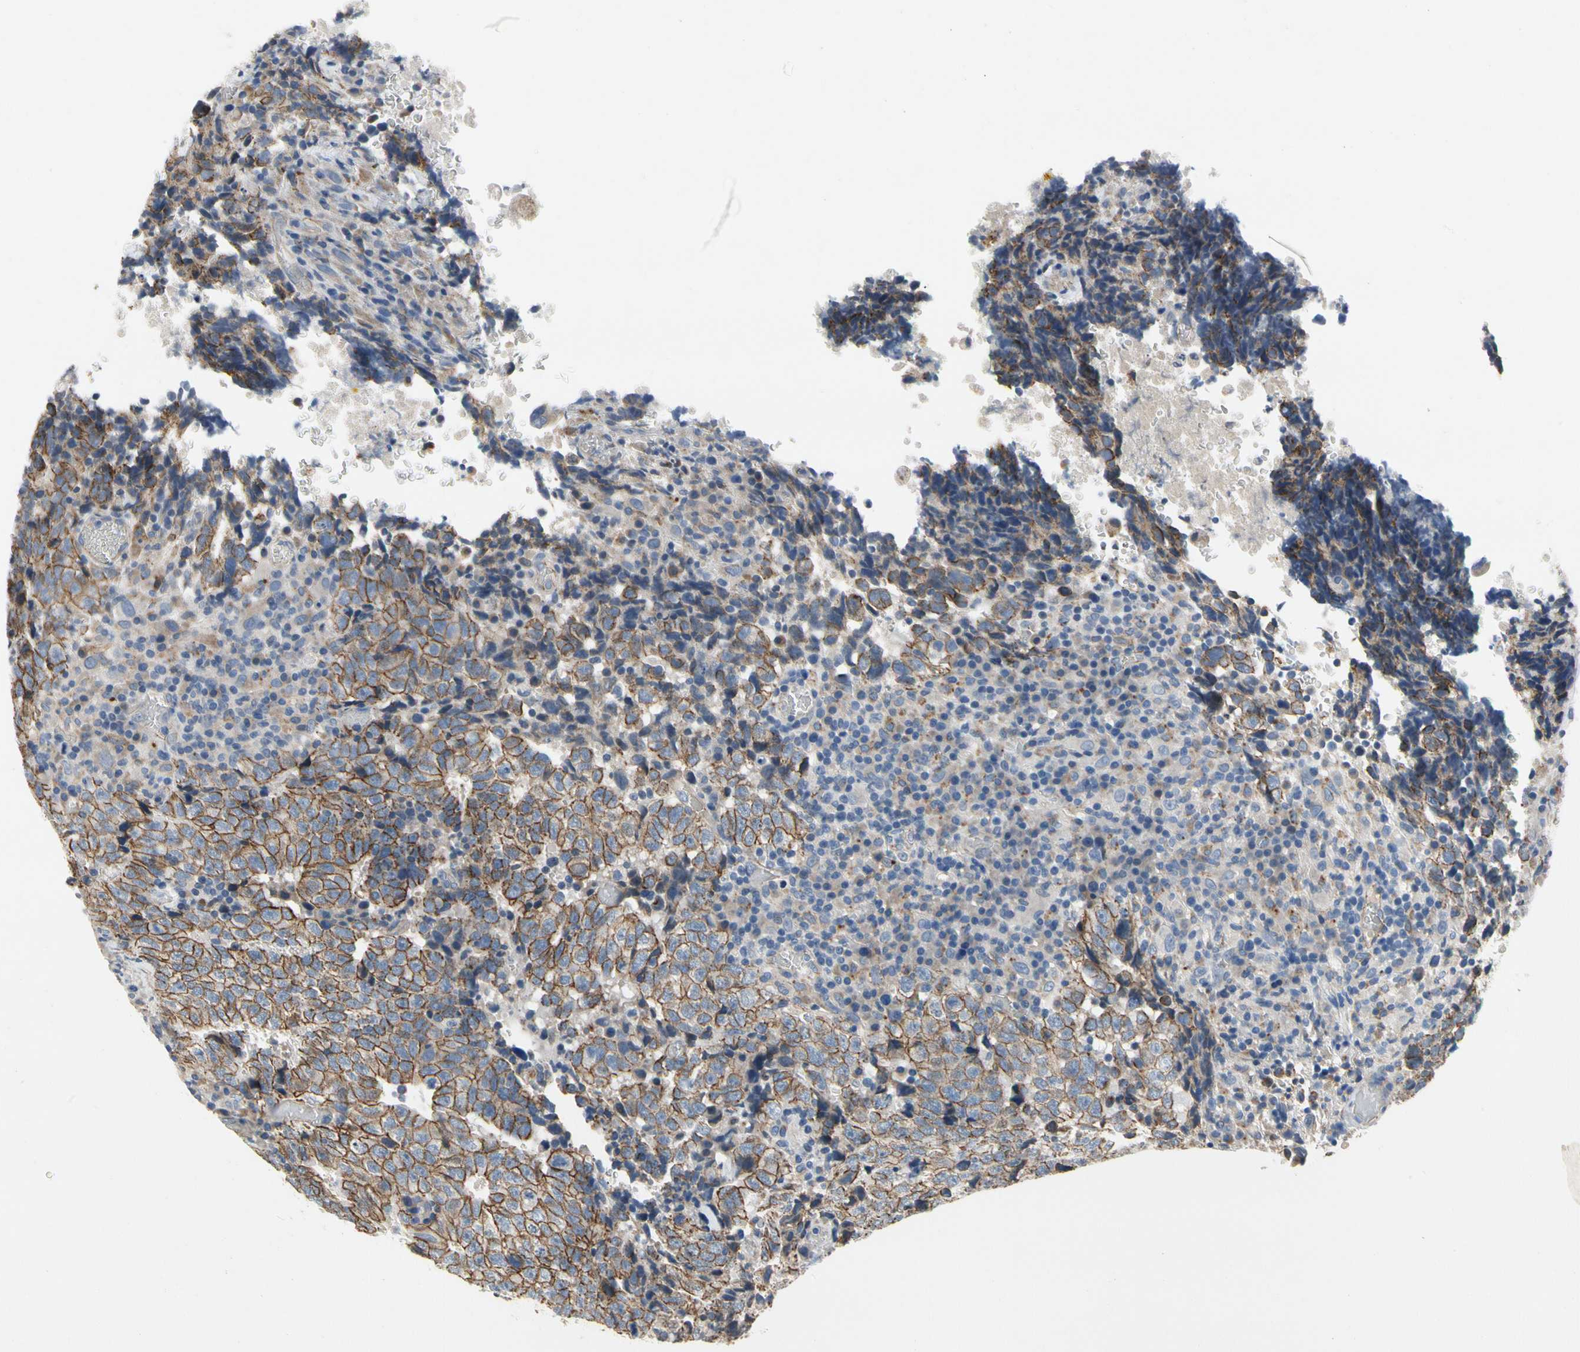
{"staining": {"intensity": "moderate", "quantity": "25%-75%", "location": "cytoplasmic/membranous"}, "tissue": "testis cancer", "cell_type": "Tumor cells", "image_type": "cancer", "snomed": [{"axis": "morphology", "description": "Necrosis, NOS"}, {"axis": "morphology", "description": "Carcinoma, Embryonal, NOS"}, {"axis": "topography", "description": "Testis"}], "caption": "IHC of testis embryonal carcinoma reveals medium levels of moderate cytoplasmic/membranous staining in approximately 25%-75% of tumor cells. The protein of interest is stained brown, and the nuclei are stained in blue (DAB IHC with brightfield microscopy, high magnification).", "gene": "LGR6", "patient": {"sex": "male", "age": 19}}